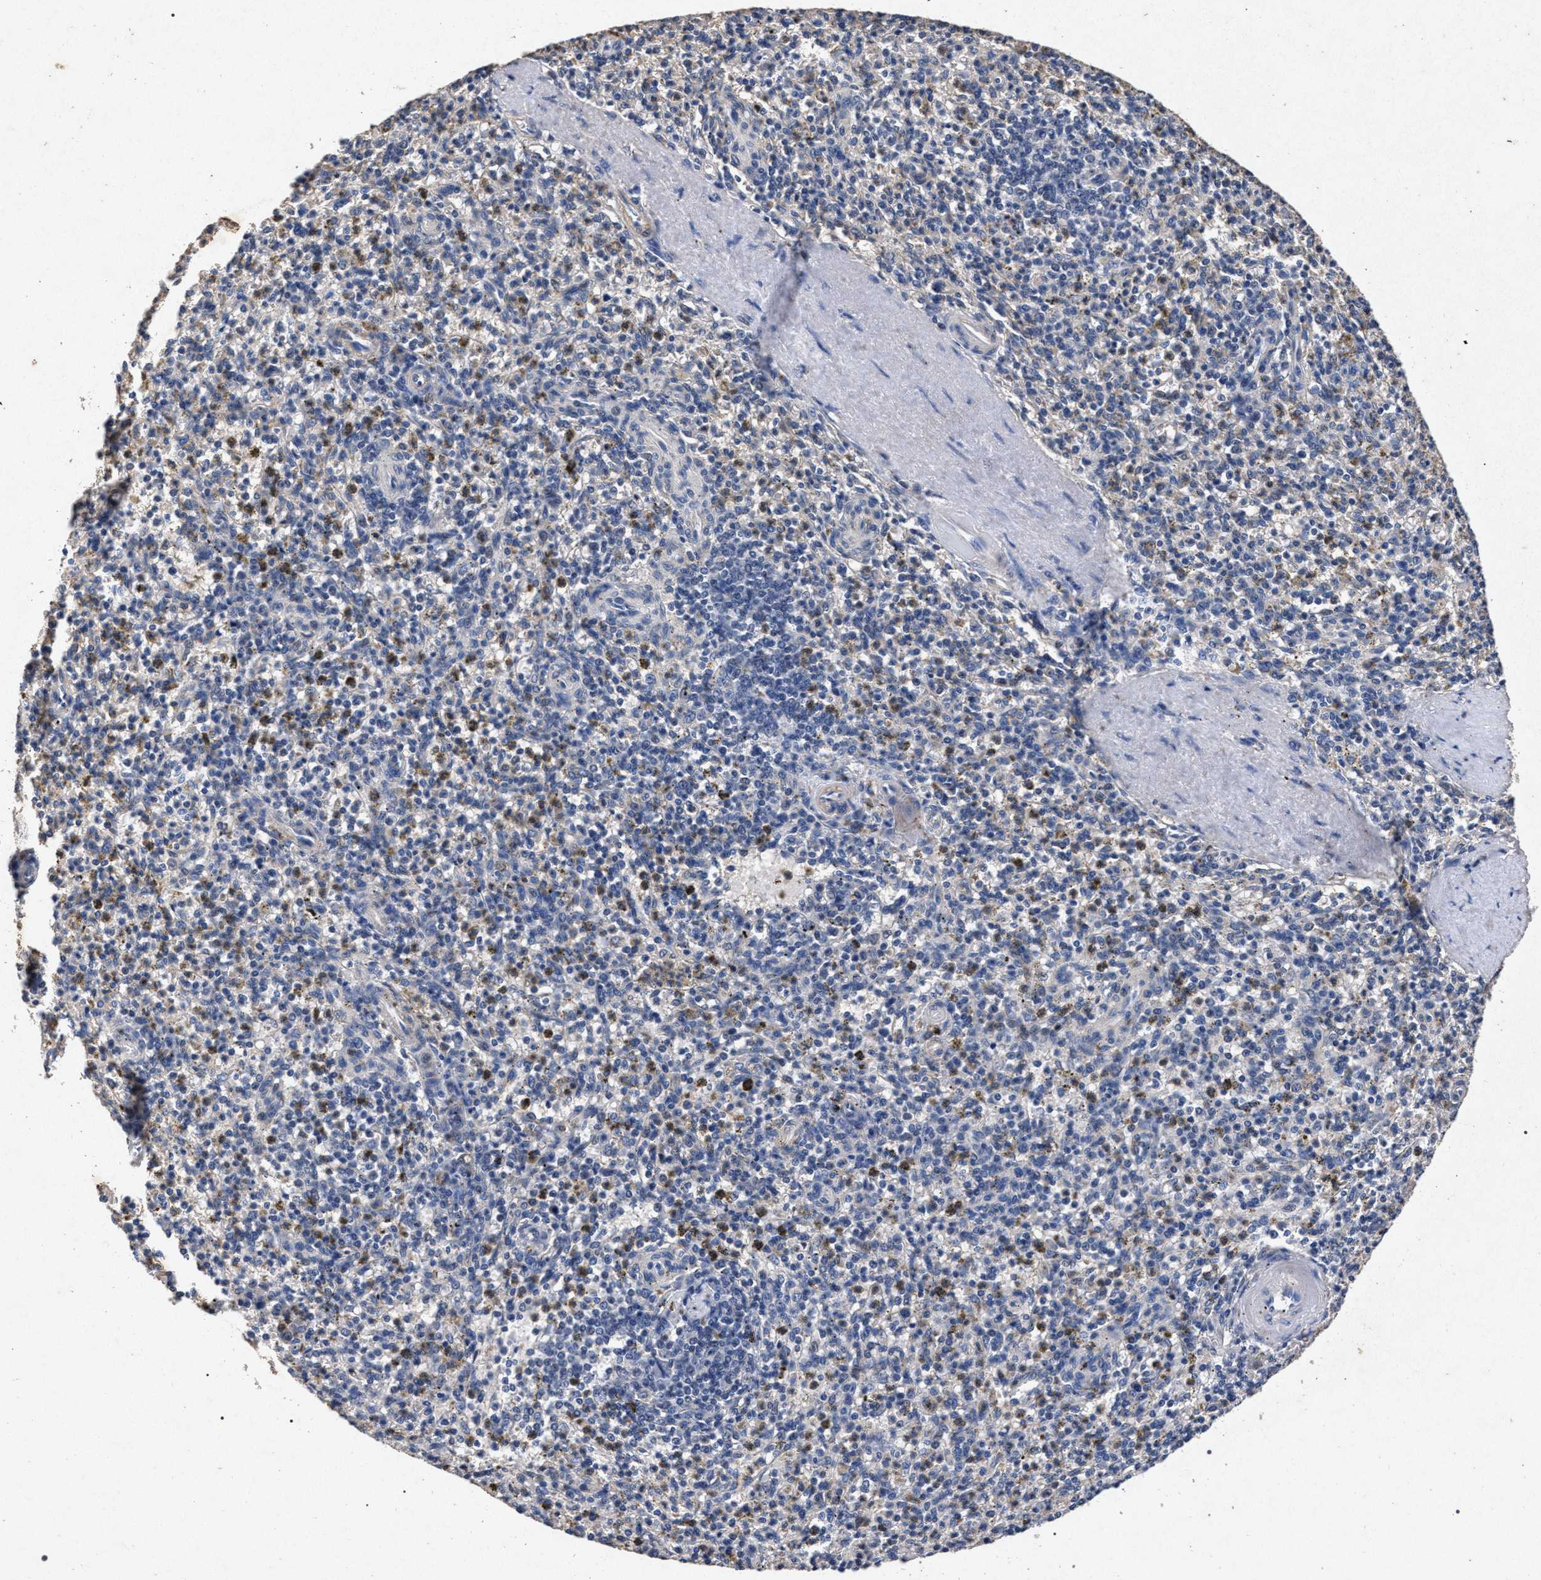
{"staining": {"intensity": "negative", "quantity": "none", "location": "none"}, "tissue": "spleen", "cell_type": "Cells in red pulp", "image_type": "normal", "snomed": [{"axis": "morphology", "description": "Normal tissue, NOS"}, {"axis": "topography", "description": "Spleen"}], "caption": "Cells in red pulp show no significant expression in unremarkable spleen.", "gene": "ATP1A2", "patient": {"sex": "male", "age": 72}}